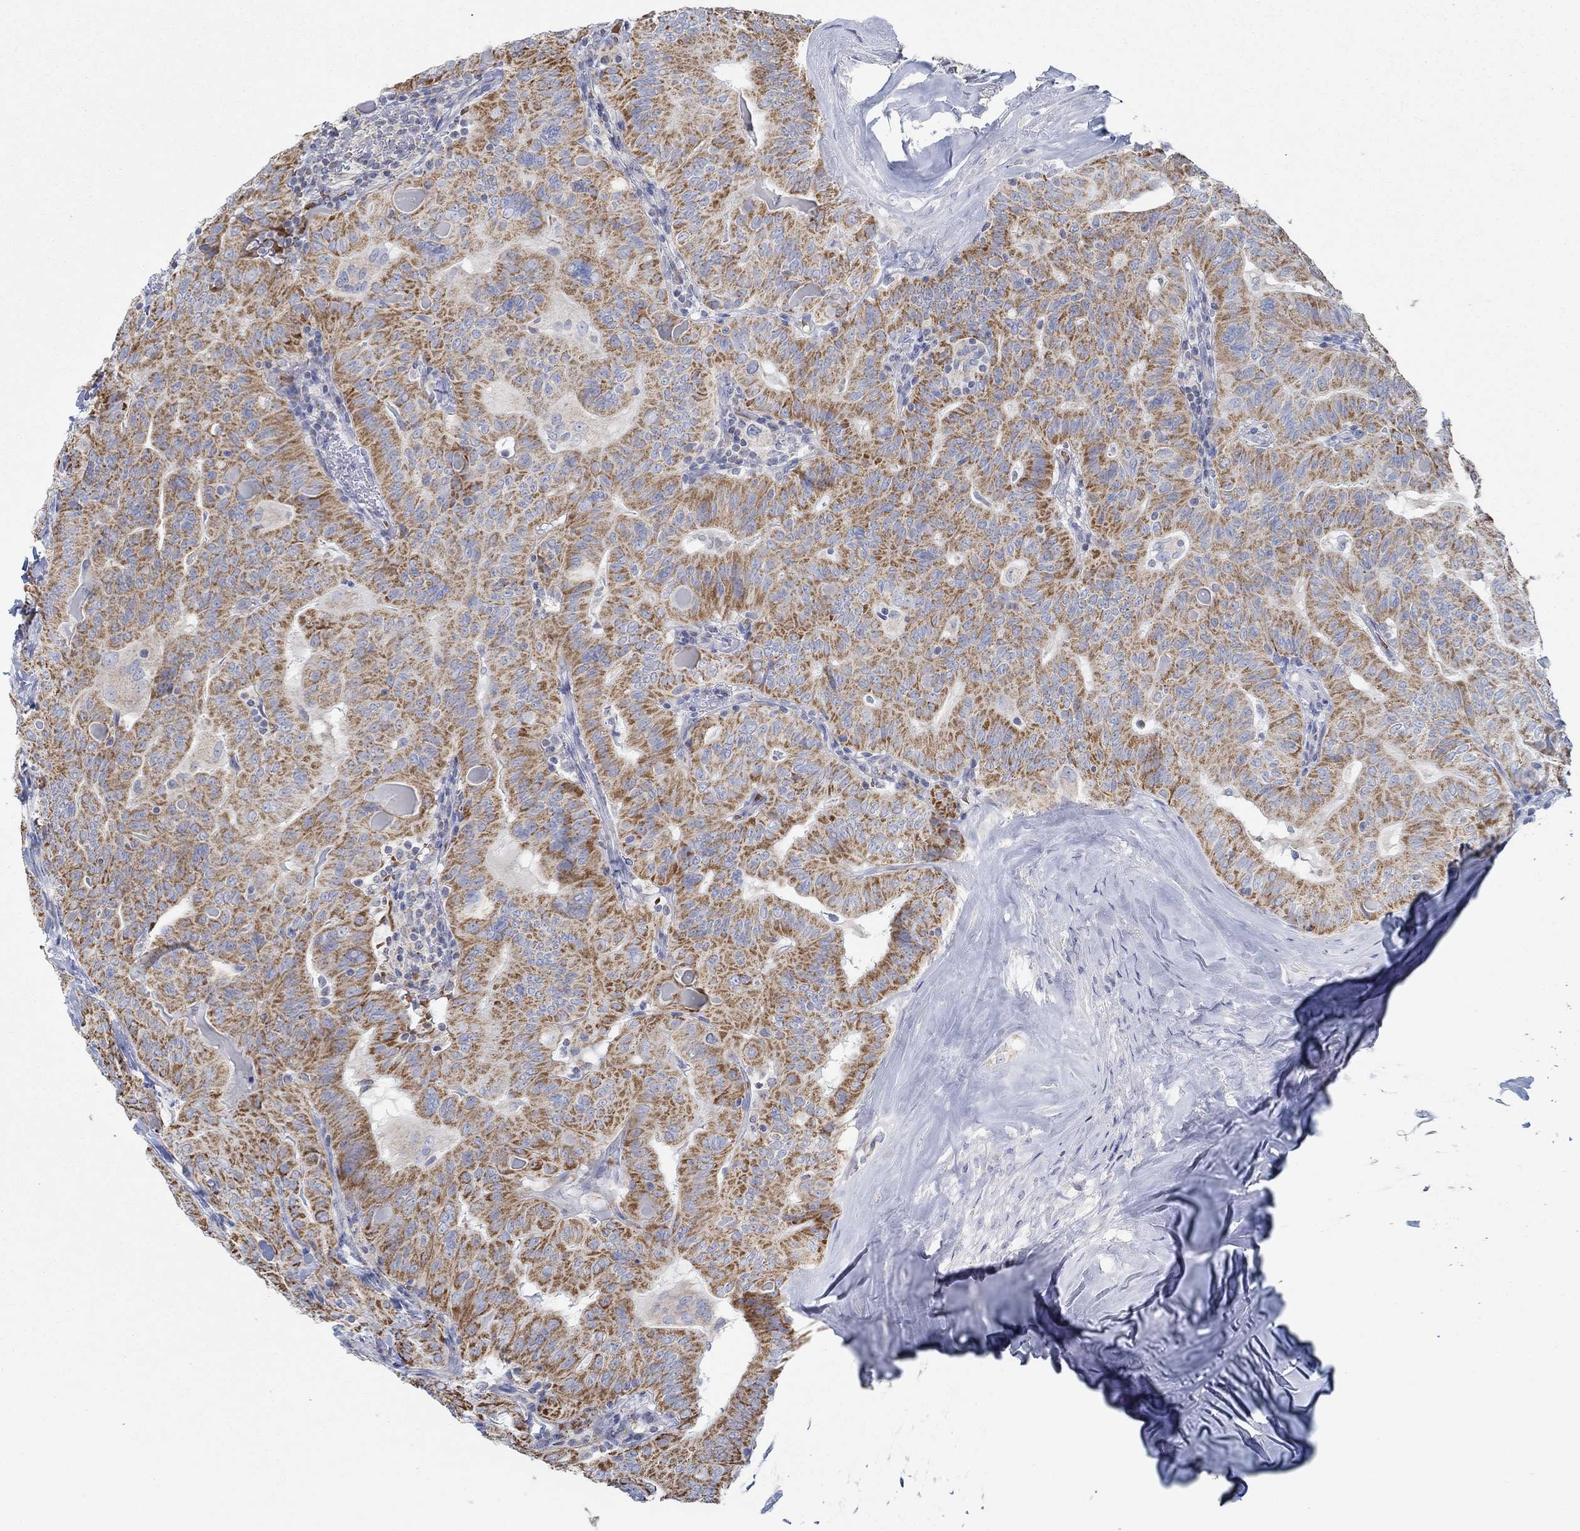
{"staining": {"intensity": "strong", "quantity": ">75%", "location": "cytoplasmic/membranous"}, "tissue": "thyroid cancer", "cell_type": "Tumor cells", "image_type": "cancer", "snomed": [{"axis": "morphology", "description": "Papillary adenocarcinoma, NOS"}, {"axis": "topography", "description": "Thyroid gland"}], "caption": "Immunohistochemical staining of human papillary adenocarcinoma (thyroid) displays strong cytoplasmic/membranous protein expression in approximately >75% of tumor cells.", "gene": "GLOD5", "patient": {"sex": "female", "age": 68}}